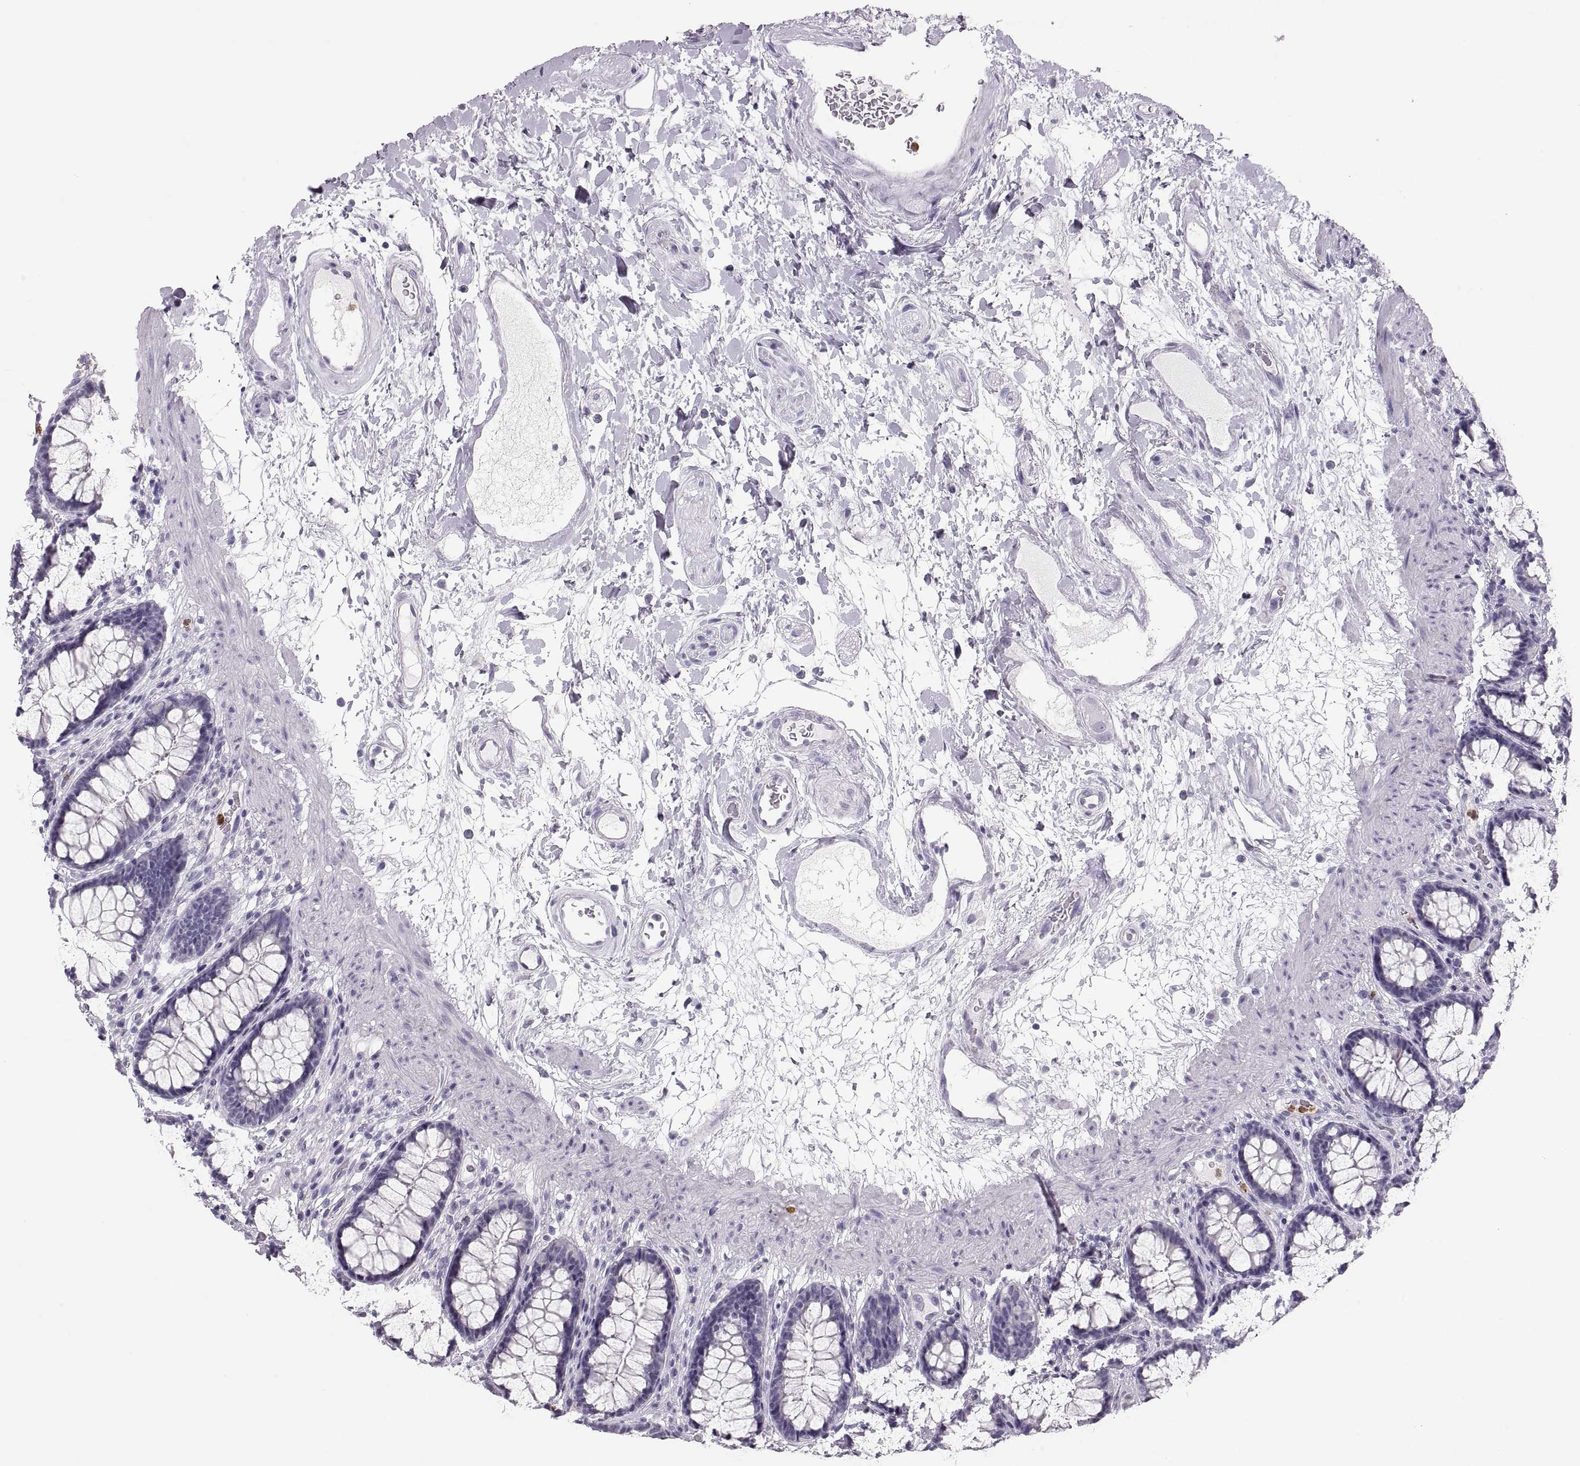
{"staining": {"intensity": "negative", "quantity": "none", "location": "none"}, "tissue": "rectum", "cell_type": "Glandular cells", "image_type": "normal", "snomed": [{"axis": "morphology", "description": "Normal tissue, NOS"}, {"axis": "topography", "description": "Rectum"}], "caption": "Immunohistochemical staining of unremarkable rectum displays no significant staining in glandular cells.", "gene": "MILR1", "patient": {"sex": "male", "age": 72}}